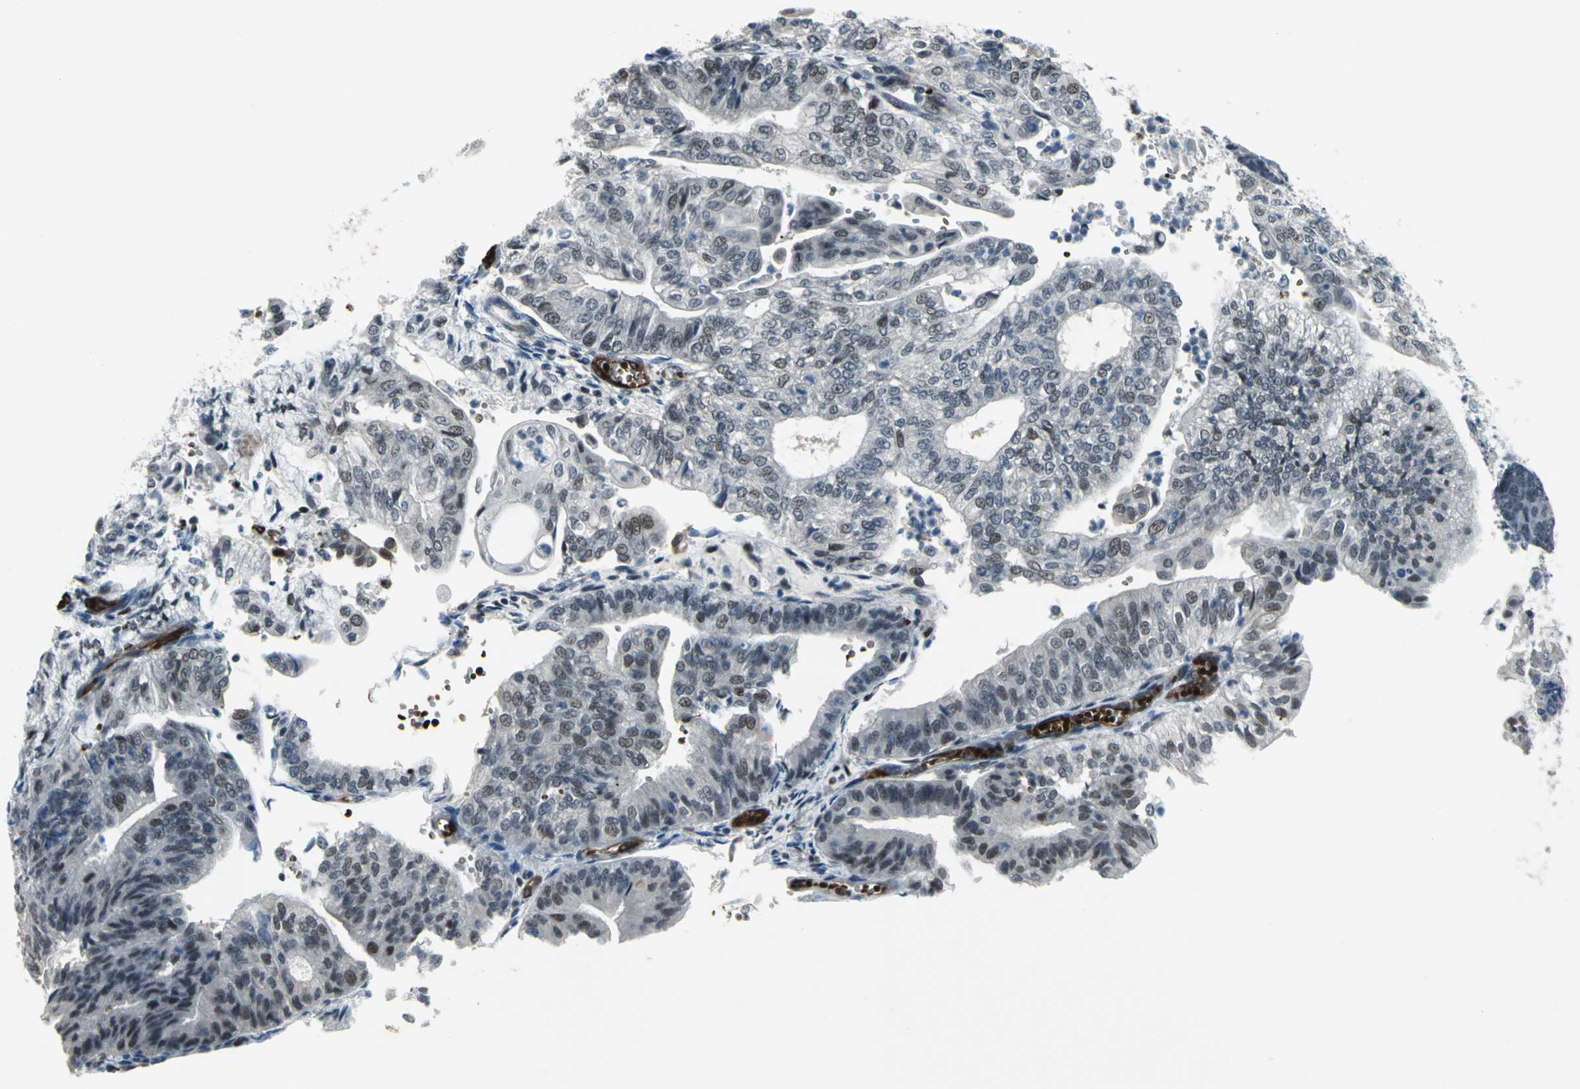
{"staining": {"intensity": "weak", "quantity": "25%-75%", "location": "nuclear"}, "tissue": "endometrial cancer", "cell_type": "Tumor cells", "image_type": "cancer", "snomed": [{"axis": "morphology", "description": "Adenocarcinoma, NOS"}, {"axis": "topography", "description": "Endometrium"}], "caption": "IHC histopathology image of neoplastic tissue: human adenocarcinoma (endometrial) stained using IHC shows low levels of weak protein expression localized specifically in the nuclear of tumor cells, appearing as a nuclear brown color.", "gene": "GLI3", "patient": {"sex": "female", "age": 59}}